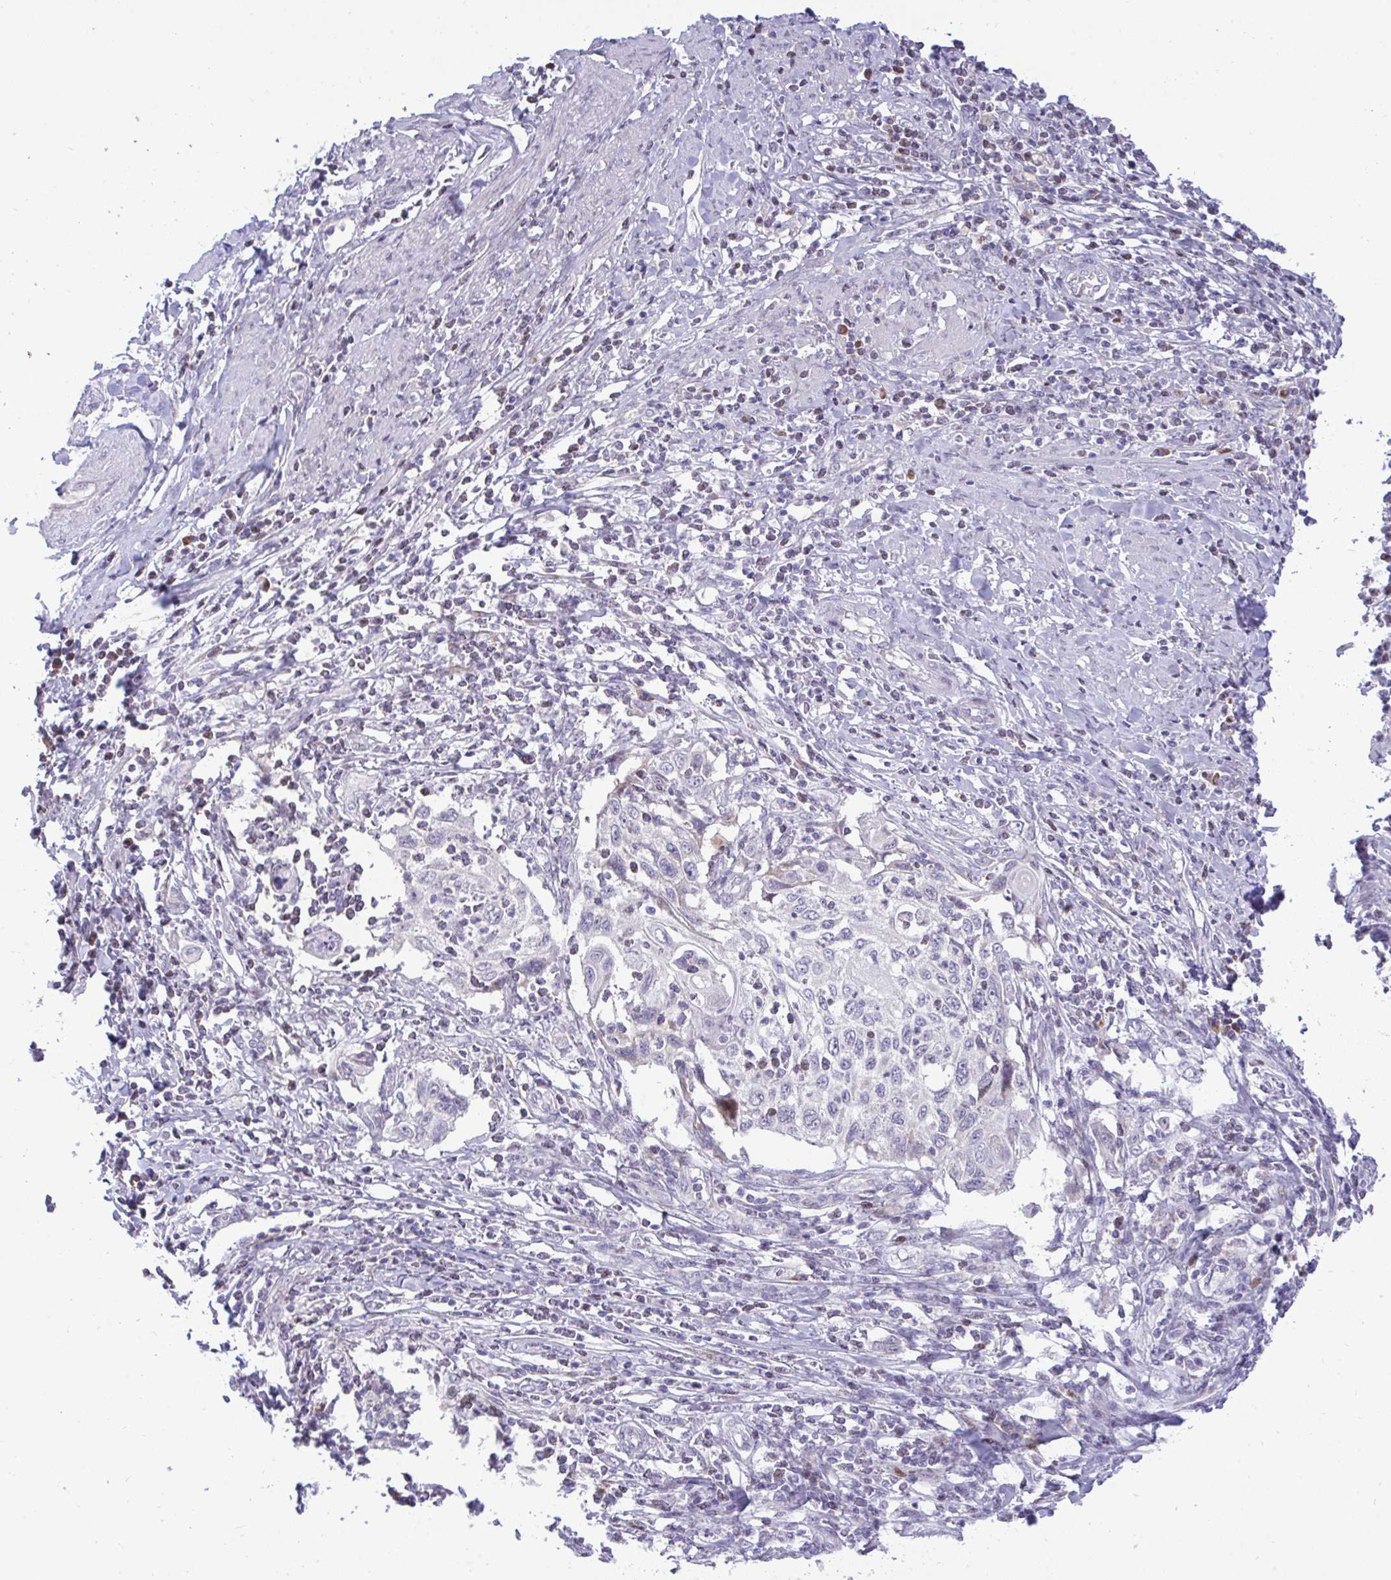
{"staining": {"intensity": "negative", "quantity": "none", "location": "none"}, "tissue": "cervical cancer", "cell_type": "Tumor cells", "image_type": "cancer", "snomed": [{"axis": "morphology", "description": "Squamous cell carcinoma, NOS"}, {"axis": "topography", "description": "Cervix"}], "caption": "This is an IHC histopathology image of cervical cancer (squamous cell carcinoma). There is no positivity in tumor cells.", "gene": "EPOP", "patient": {"sex": "female", "age": 70}}